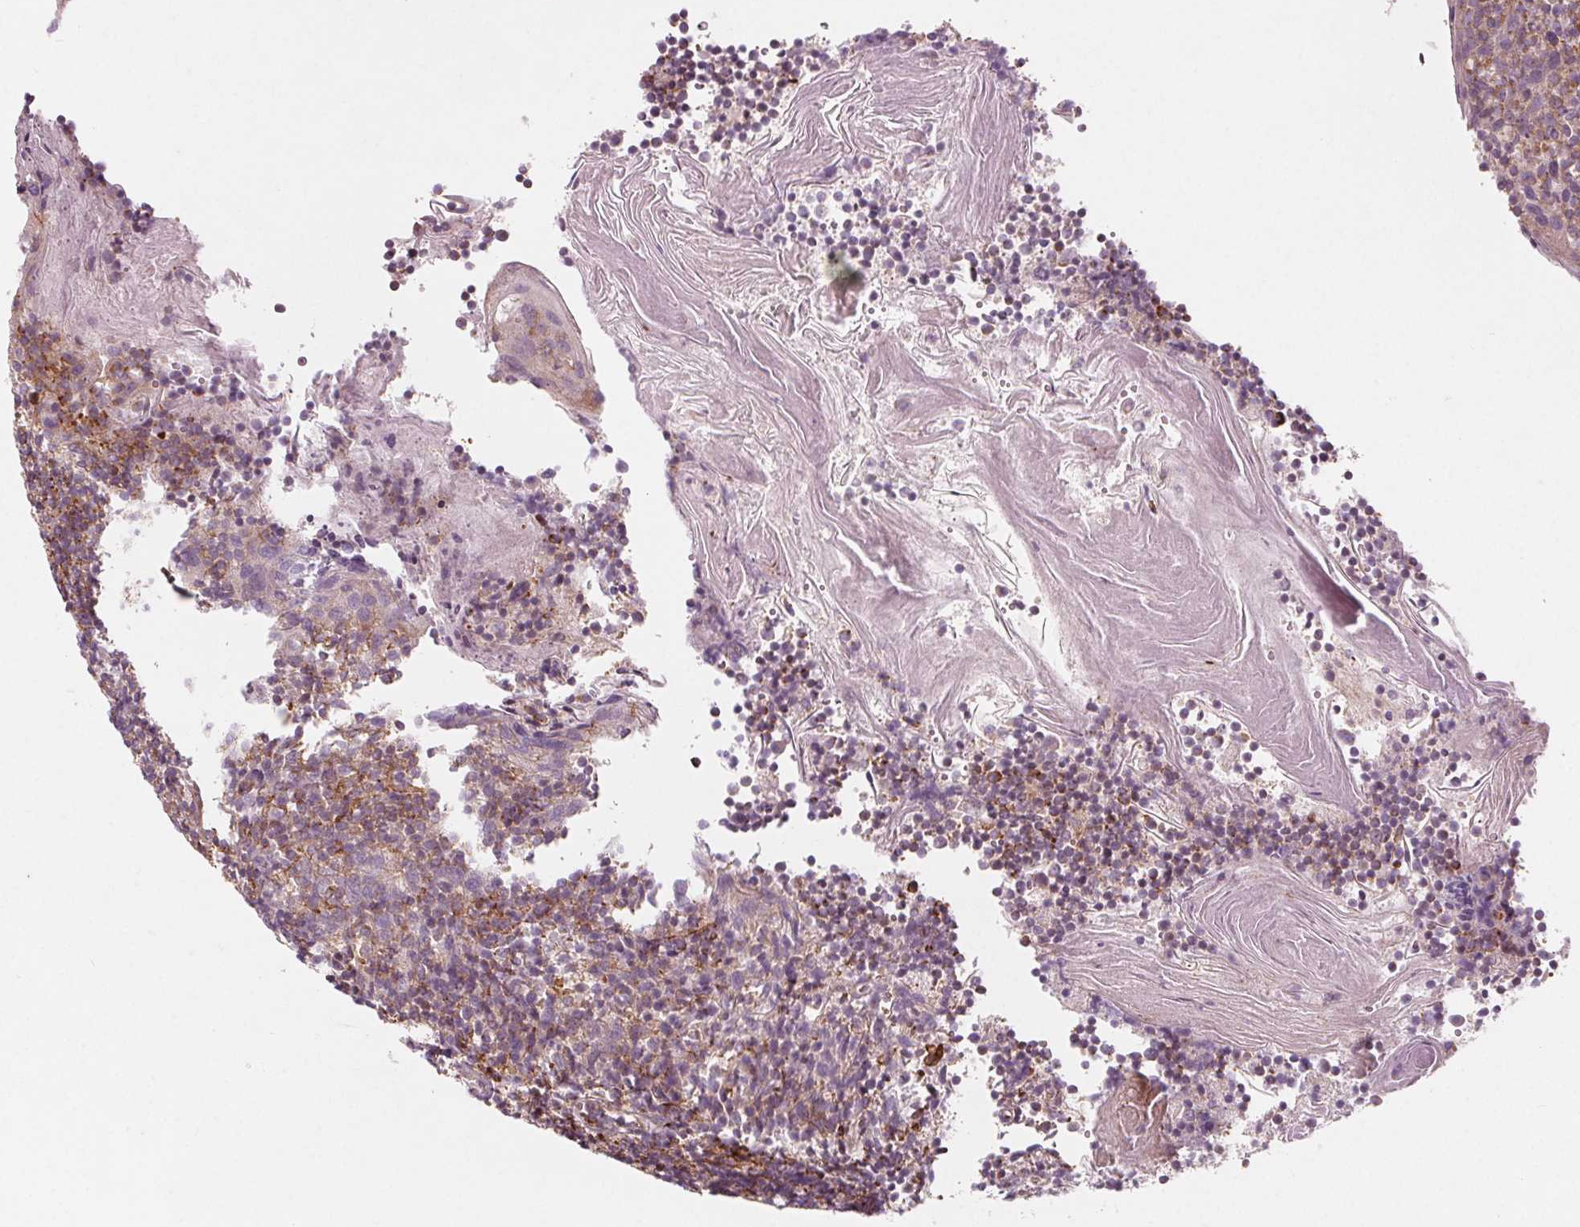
{"staining": {"intensity": "moderate", "quantity": "25%-75%", "location": "cytoplasmic/membranous"}, "tissue": "tonsil", "cell_type": "Germinal center cells", "image_type": "normal", "snomed": [{"axis": "morphology", "description": "Normal tissue, NOS"}, {"axis": "topography", "description": "Tonsil"}], "caption": "A brown stain labels moderate cytoplasmic/membranous staining of a protein in germinal center cells of unremarkable human tonsil.", "gene": "ADAM33", "patient": {"sex": "female", "age": 10}}